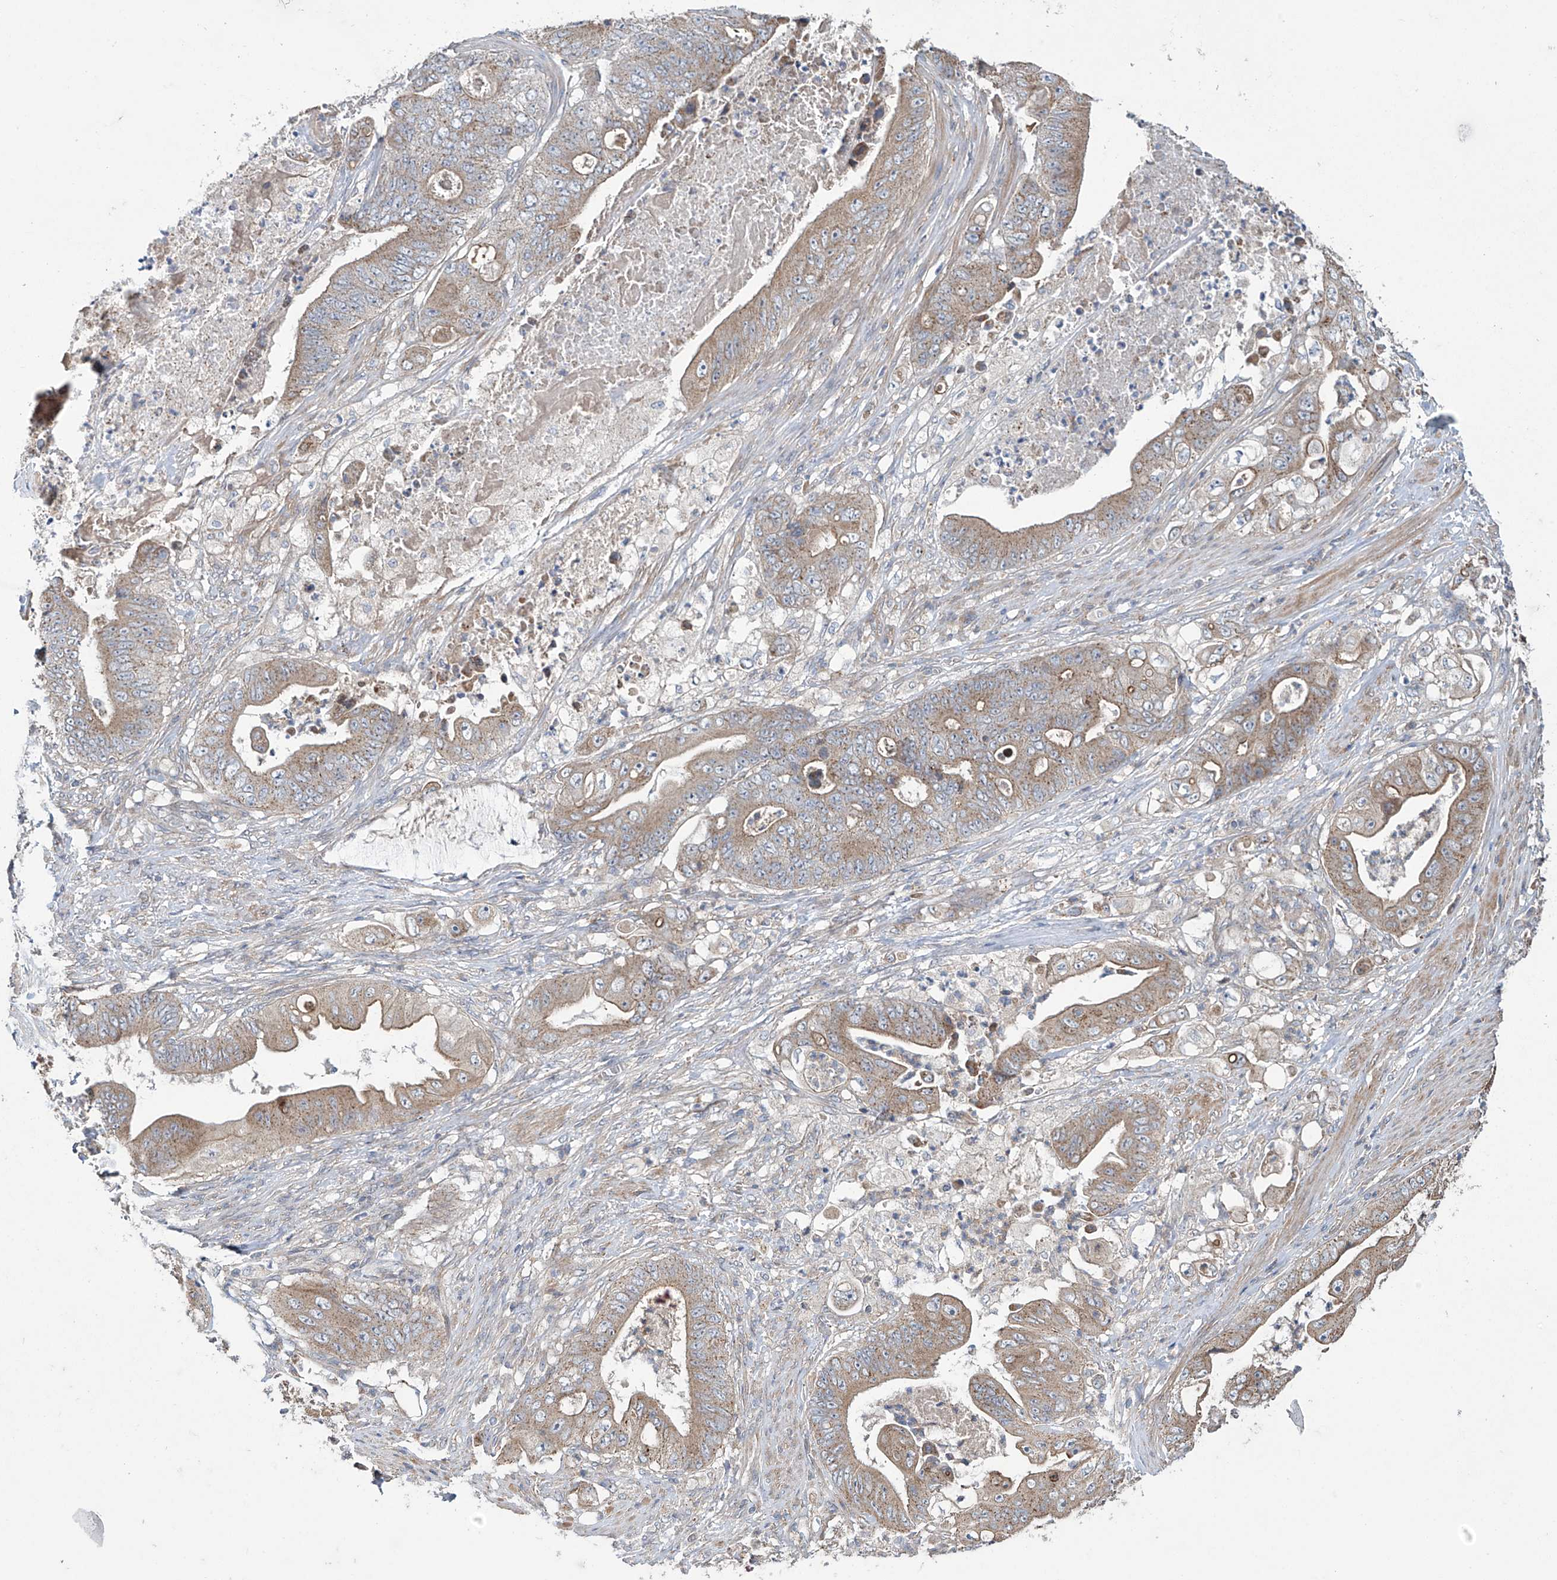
{"staining": {"intensity": "moderate", "quantity": ">75%", "location": "cytoplasmic/membranous"}, "tissue": "stomach cancer", "cell_type": "Tumor cells", "image_type": "cancer", "snomed": [{"axis": "morphology", "description": "Adenocarcinoma, NOS"}, {"axis": "topography", "description": "Stomach"}], "caption": "This micrograph reveals IHC staining of adenocarcinoma (stomach), with medium moderate cytoplasmic/membranous staining in approximately >75% of tumor cells.", "gene": "TRIM60", "patient": {"sex": "female", "age": 73}}